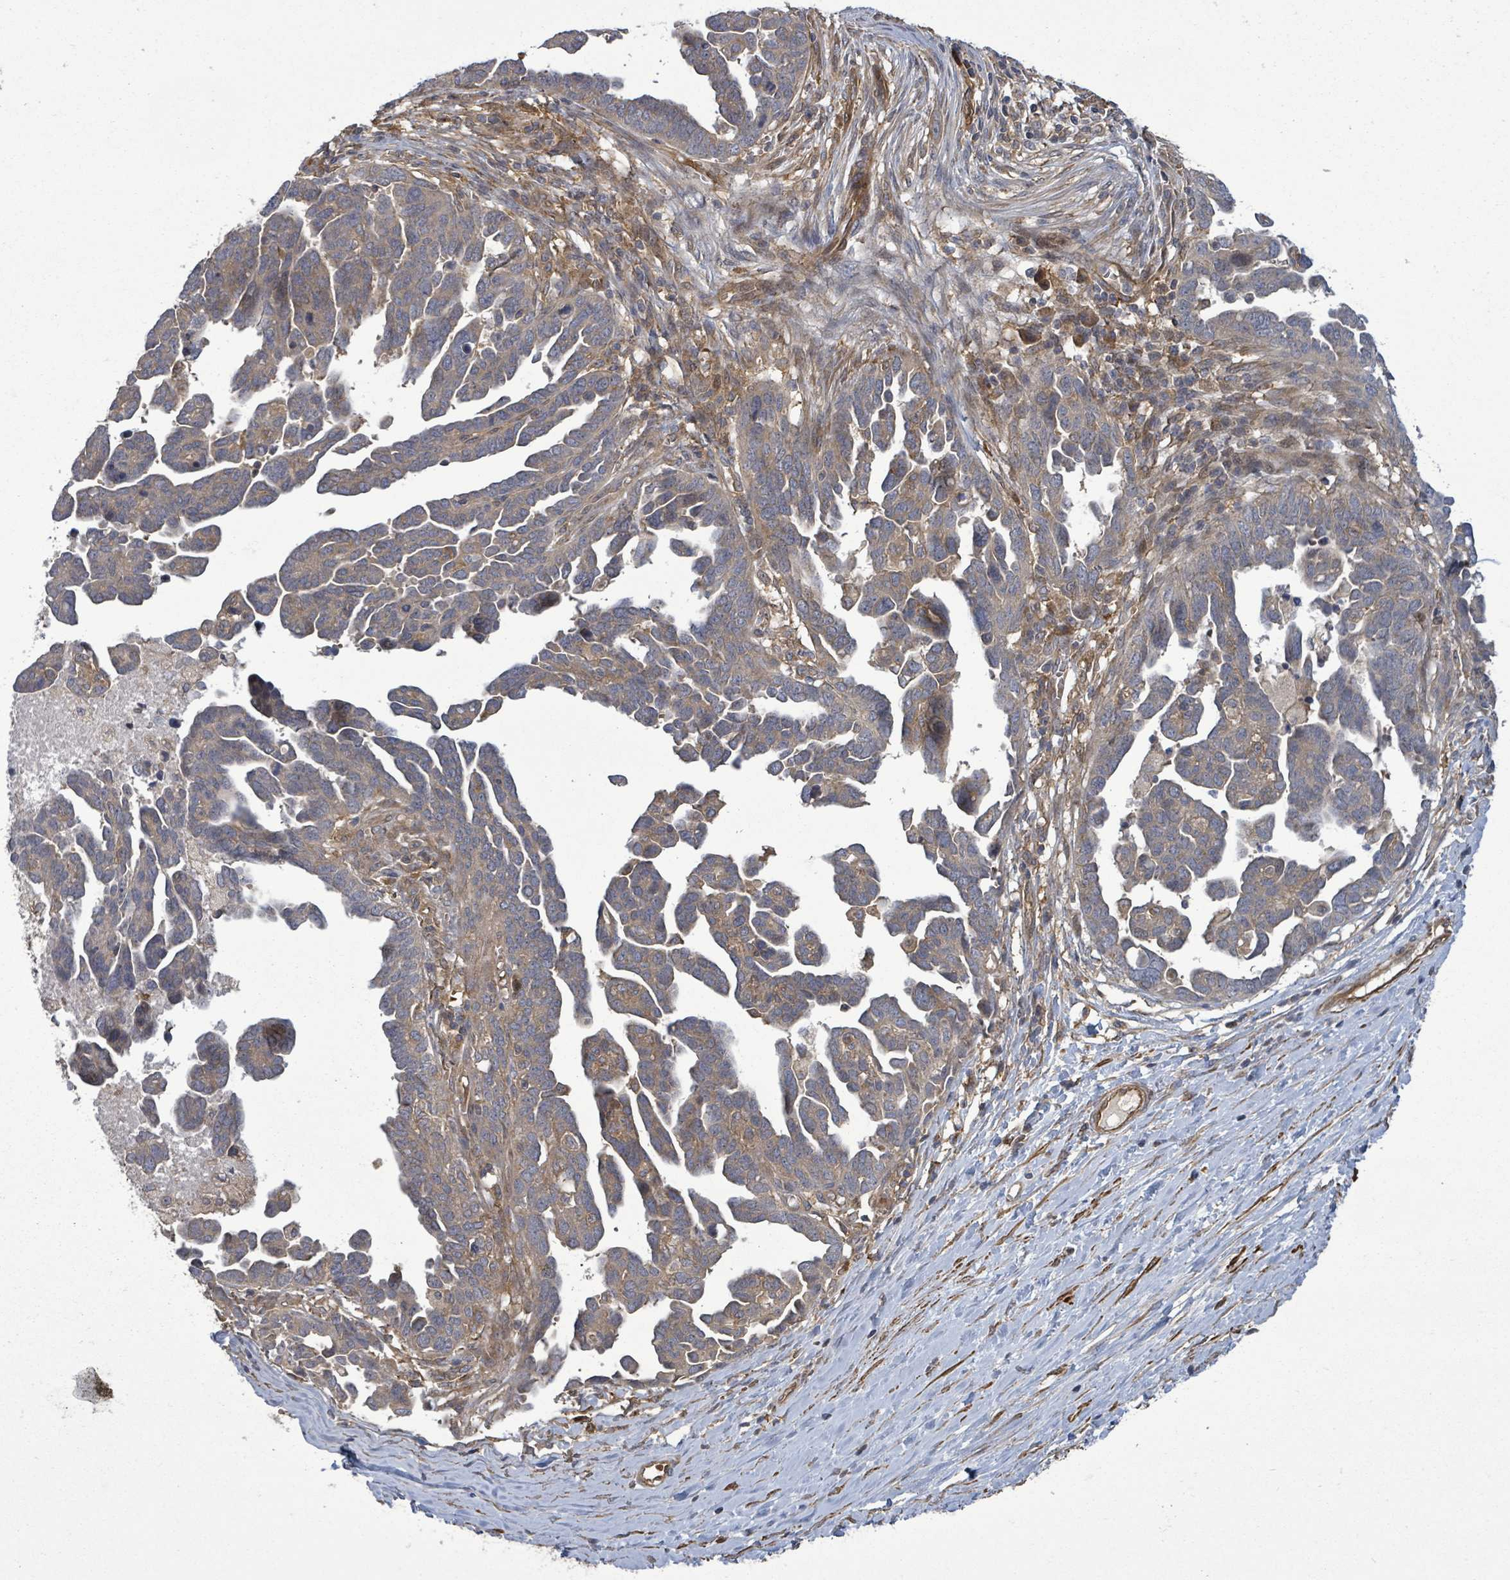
{"staining": {"intensity": "weak", "quantity": "25%-75%", "location": "cytoplasmic/membranous"}, "tissue": "ovarian cancer", "cell_type": "Tumor cells", "image_type": "cancer", "snomed": [{"axis": "morphology", "description": "Cystadenocarcinoma, serous, NOS"}, {"axis": "topography", "description": "Ovary"}], "caption": "Weak cytoplasmic/membranous expression for a protein is present in about 25%-75% of tumor cells of ovarian serous cystadenocarcinoma using immunohistochemistry.", "gene": "MAP3K6", "patient": {"sex": "female", "age": 54}}